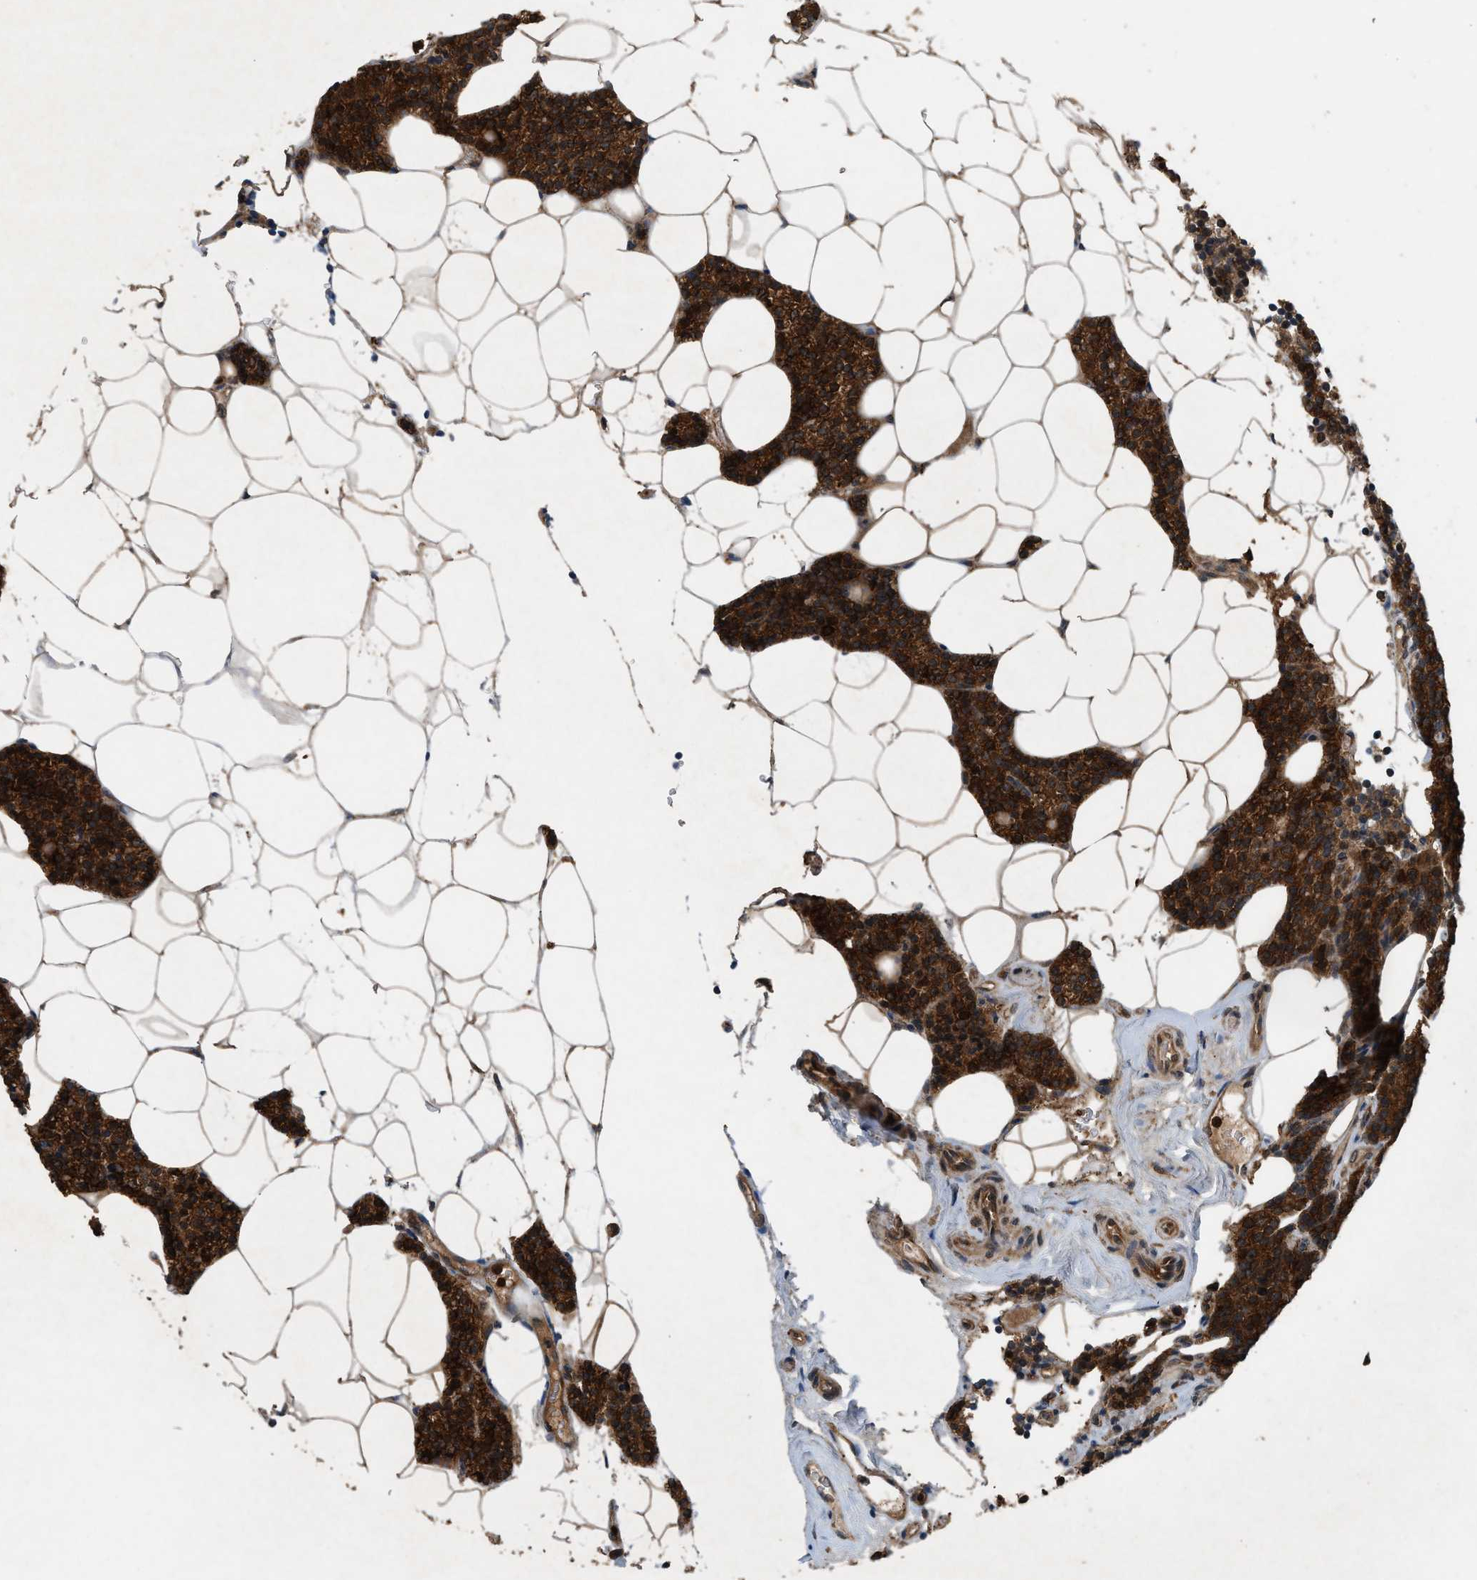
{"staining": {"intensity": "strong", "quantity": ">75%", "location": "cytoplasmic/membranous"}, "tissue": "parathyroid gland", "cell_type": "Glandular cells", "image_type": "normal", "snomed": [{"axis": "morphology", "description": "Normal tissue, NOS"}, {"axis": "morphology", "description": "Adenoma, NOS"}, {"axis": "topography", "description": "Parathyroid gland"}], "caption": "The photomicrograph displays immunohistochemical staining of unremarkable parathyroid gland. There is strong cytoplasmic/membranous positivity is identified in approximately >75% of glandular cells. (DAB (3,3'-diaminobenzidine) = brown stain, brightfield microscopy at high magnification).", "gene": "OXSR1", "patient": {"sex": "female", "age": 70}}